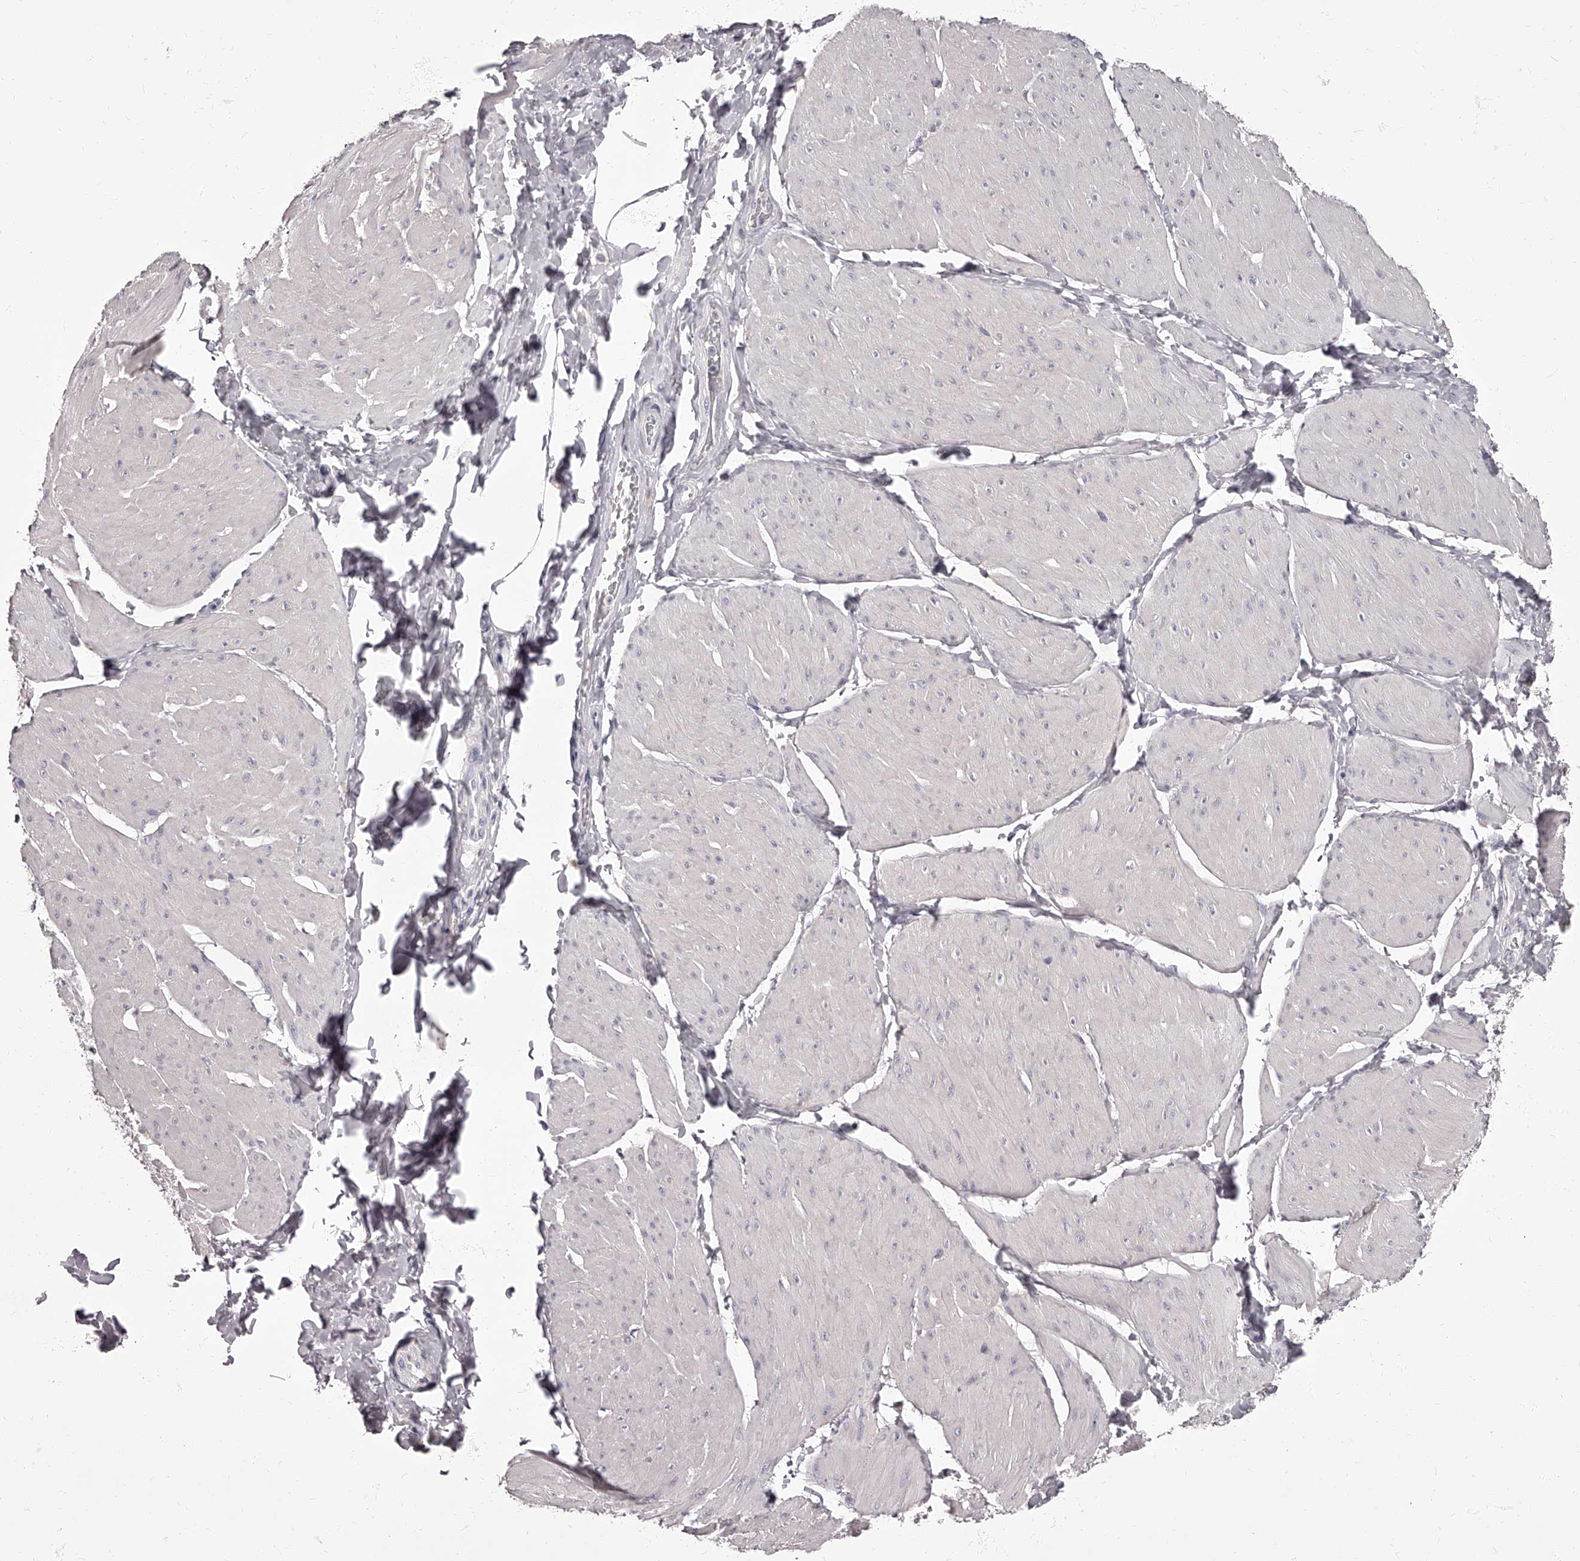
{"staining": {"intensity": "negative", "quantity": "none", "location": "none"}, "tissue": "smooth muscle", "cell_type": "Smooth muscle cells", "image_type": "normal", "snomed": [{"axis": "morphology", "description": "Urothelial carcinoma, High grade"}, {"axis": "topography", "description": "Urinary bladder"}], "caption": "Smooth muscle was stained to show a protein in brown. There is no significant staining in smooth muscle cells. (Brightfield microscopy of DAB IHC at high magnification).", "gene": "APEH", "patient": {"sex": "male", "age": 46}}